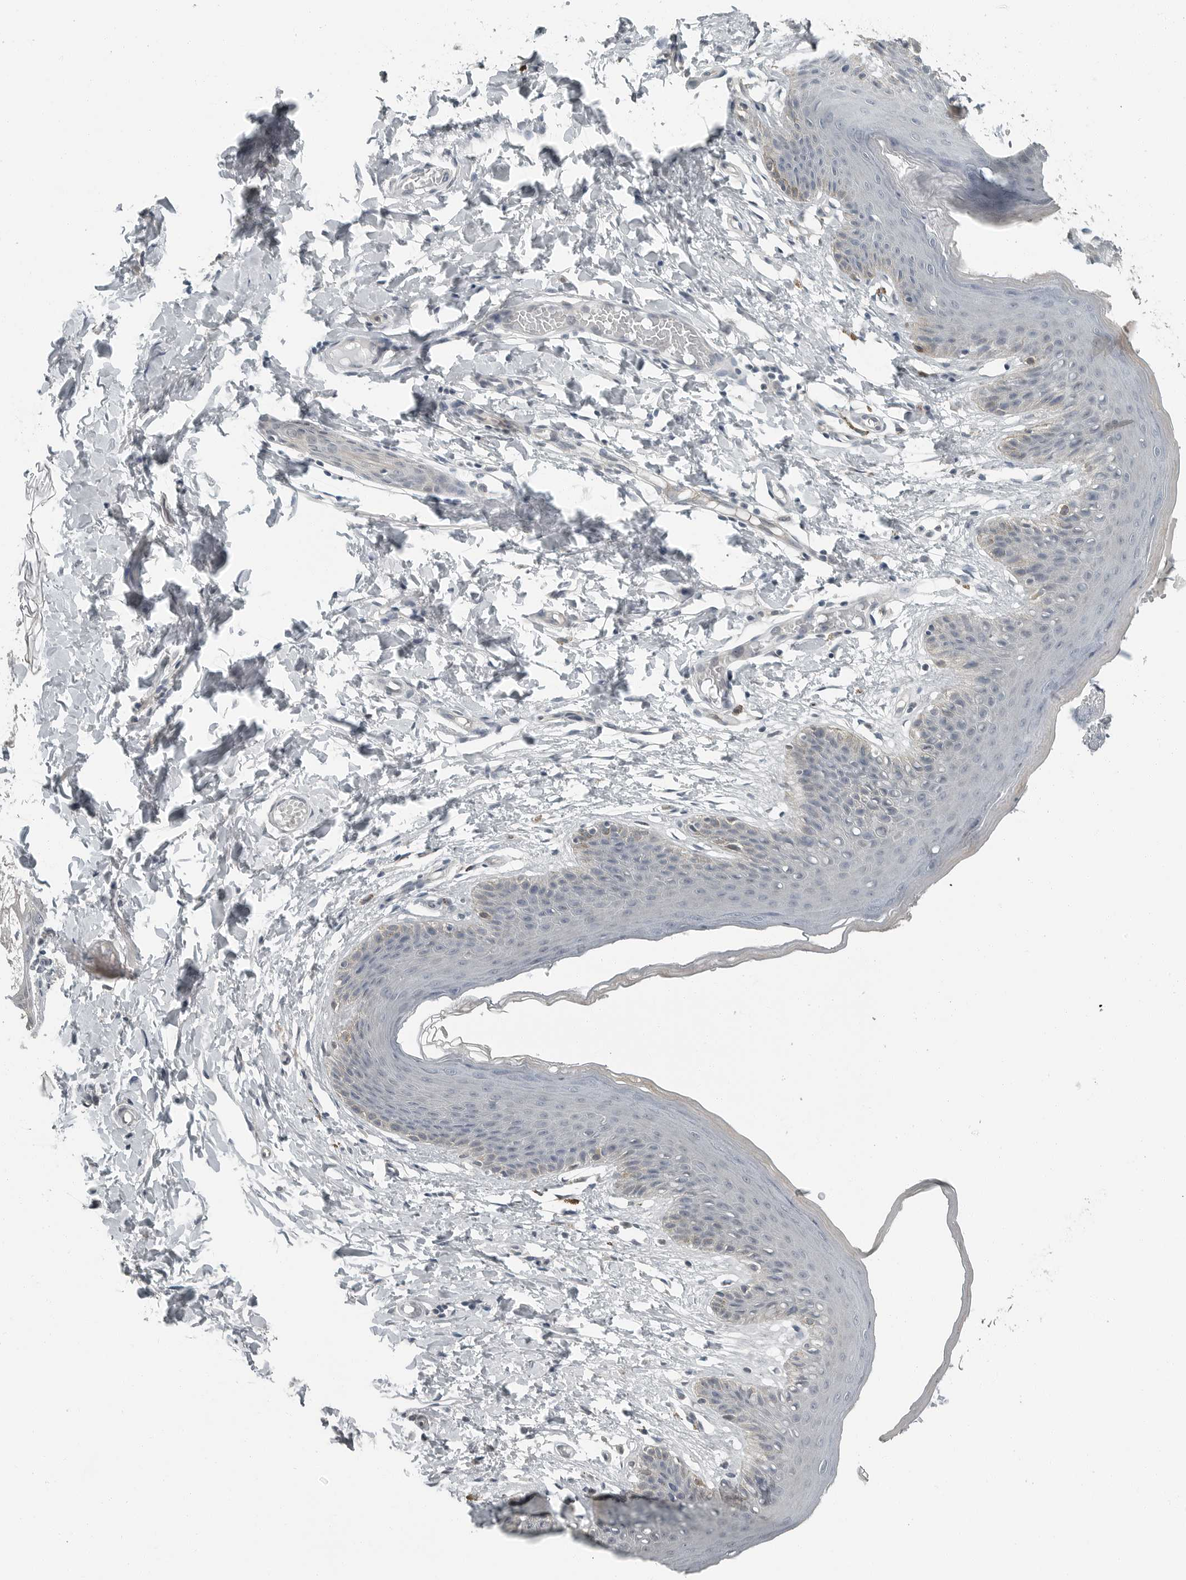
{"staining": {"intensity": "weak", "quantity": "<25%", "location": "cytoplasmic/membranous"}, "tissue": "skin", "cell_type": "Epidermal cells", "image_type": "normal", "snomed": [{"axis": "morphology", "description": "Normal tissue, NOS"}, {"axis": "topography", "description": "Vulva"}], "caption": "Micrograph shows no protein positivity in epidermal cells of unremarkable skin. (Immunohistochemistry (ihc), brightfield microscopy, high magnification).", "gene": "ENSG00000286112", "patient": {"sex": "female", "age": 66}}